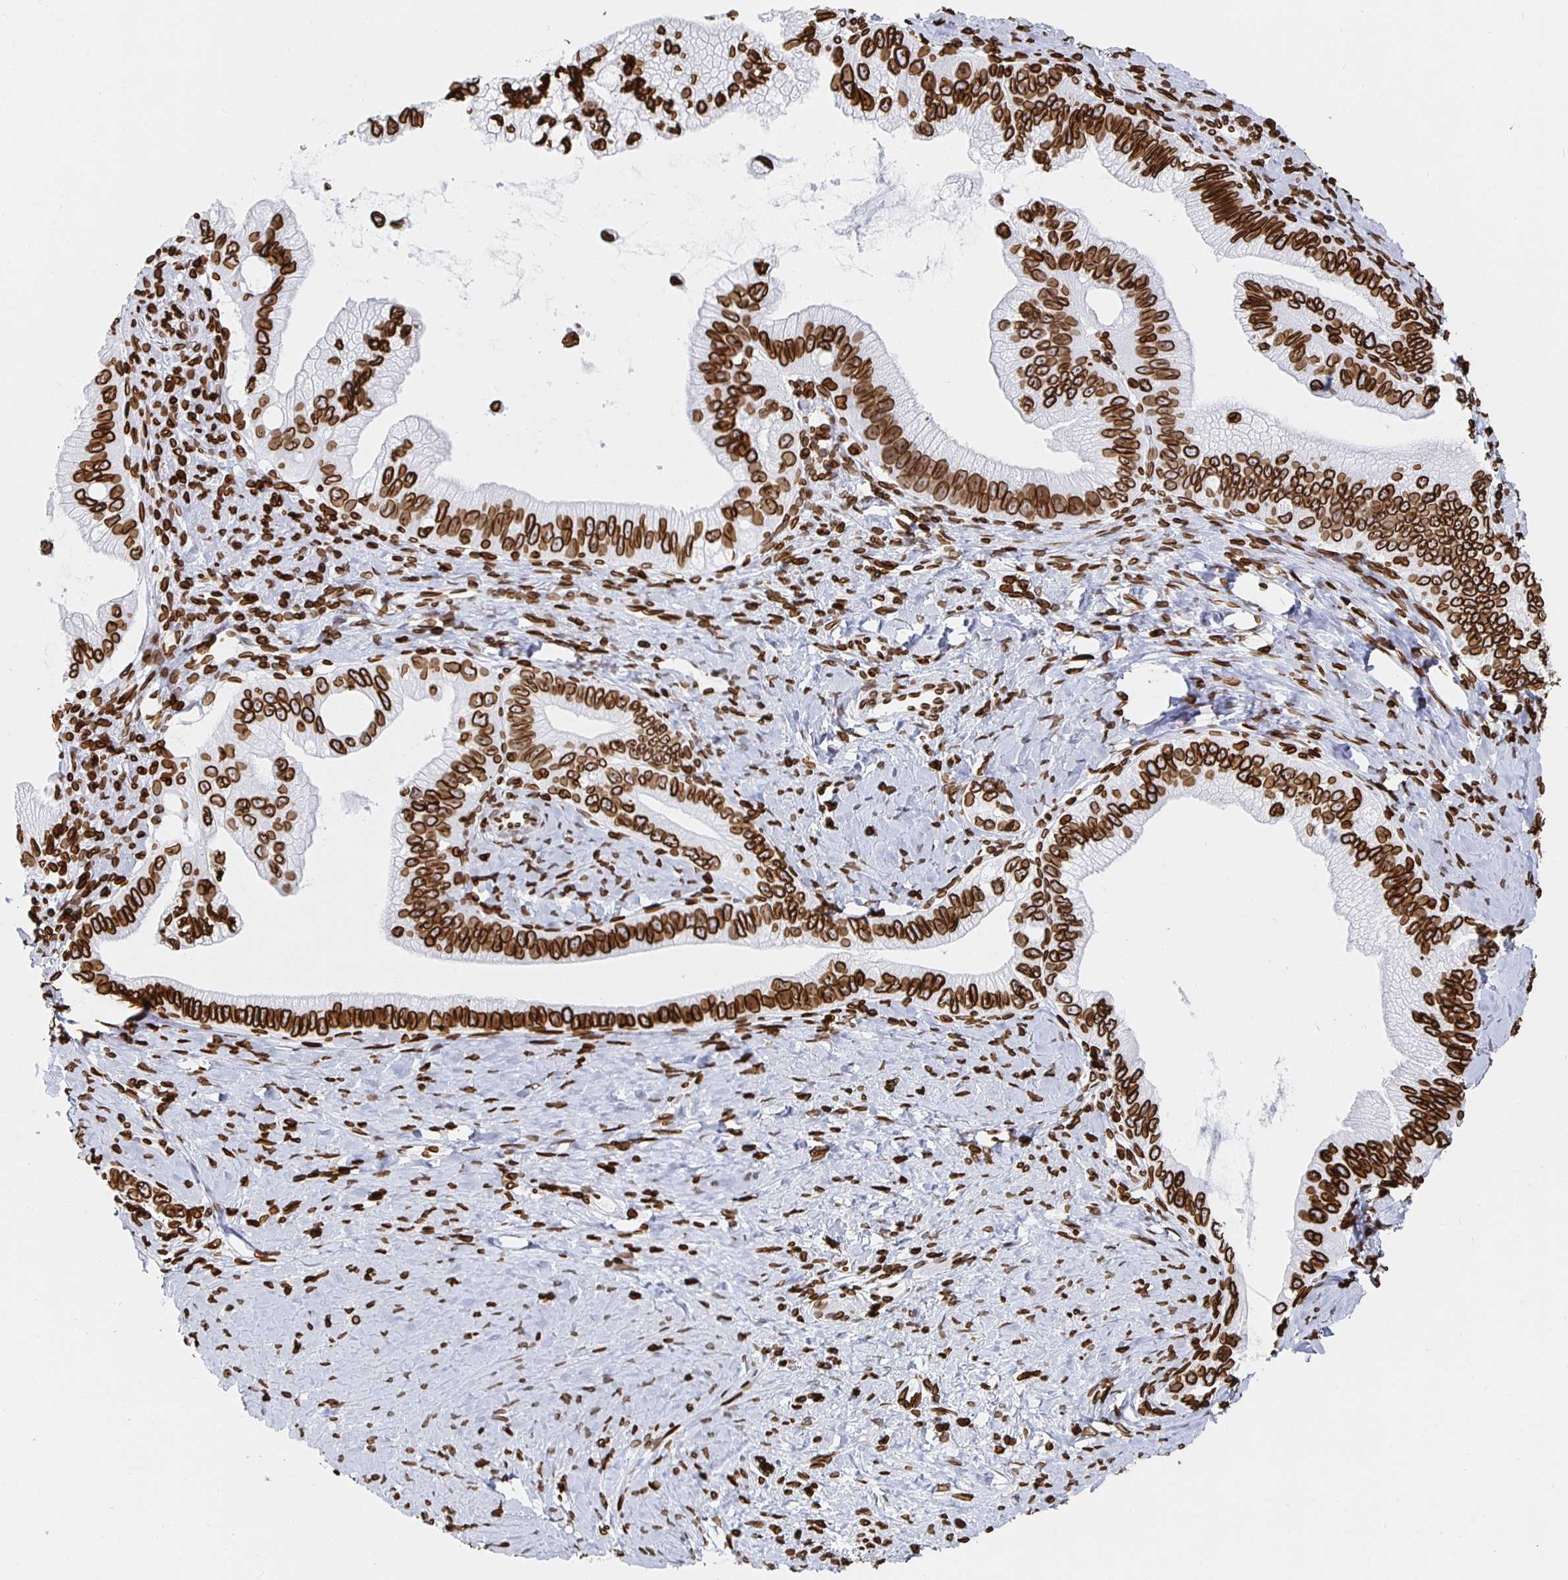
{"staining": {"intensity": "strong", "quantity": ">75%", "location": "cytoplasmic/membranous,nuclear"}, "tissue": "pancreatic cancer", "cell_type": "Tumor cells", "image_type": "cancer", "snomed": [{"axis": "morphology", "description": "Adenocarcinoma, NOS"}, {"axis": "topography", "description": "Pancreas"}], "caption": "Protein staining of pancreatic adenocarcinoma tissue demonstrates strong cytoplasmic/membranous and nuclear positivity in approximately >75% of tumor cells.", "gene": "LMNB1", "patient": {"sex": "male", "age": 70}}